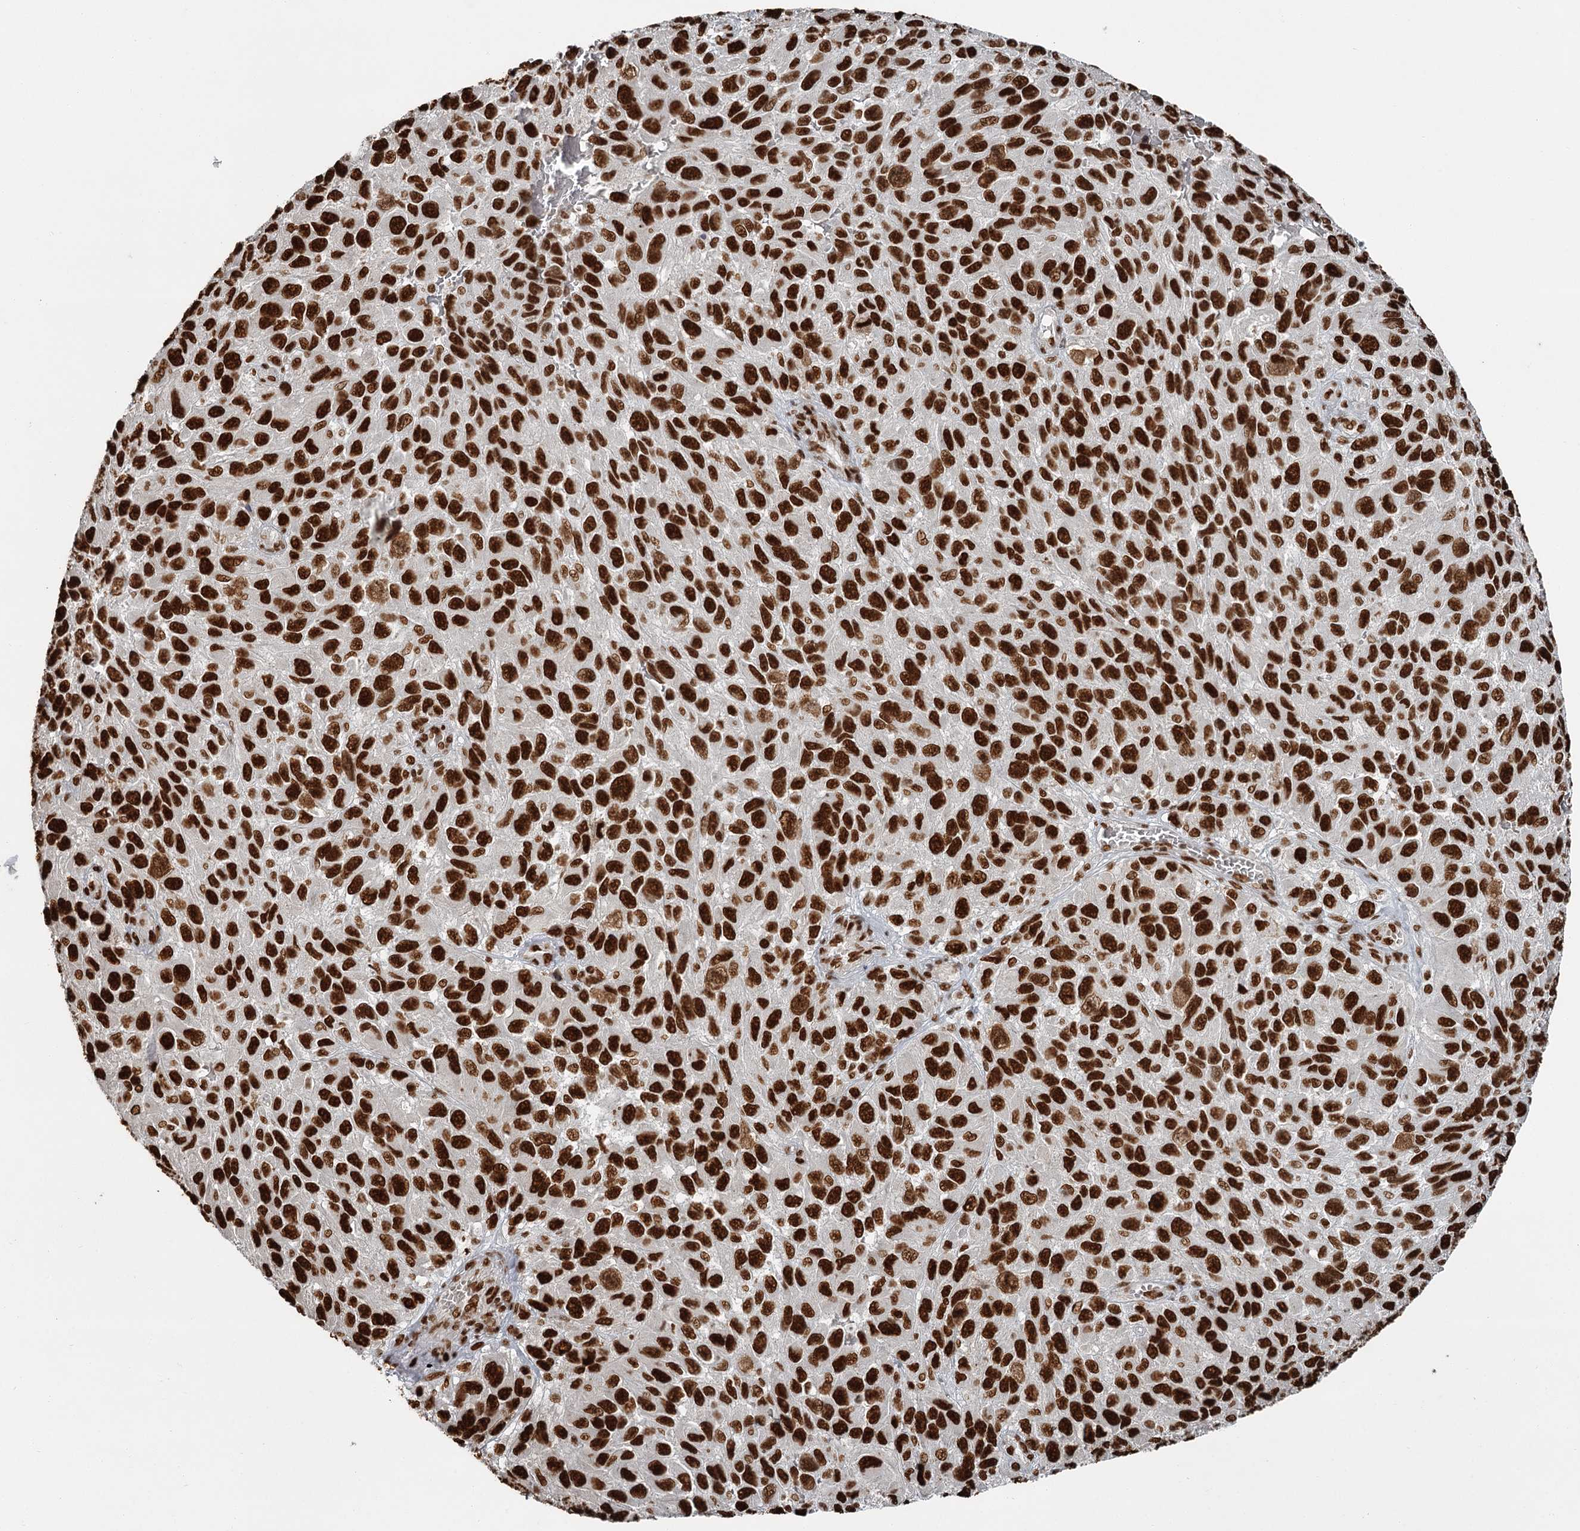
{"staining": {"intensity": "strong", "quantity": ">75%", "location": "nuclear"}, "tissue": "melanoma", "cell_type": "Tumor cells", "image_type": "cancer", "snomed": [{"axis": "morphology", "description": "Normal tissue, NOS"}, {"axis": "morphology", "description": "Malignant melanoma, NOS"}, {"axis": "topography", "description": "Skin"}], "caption": "Tumor cells reveal high levels of strong nuclear expression in approximately >75% of cells in malignant melanoma. Nuclei are stained in blue.", "gene": "RBBP7", "patient": {"sex": "female", "age": 96}}